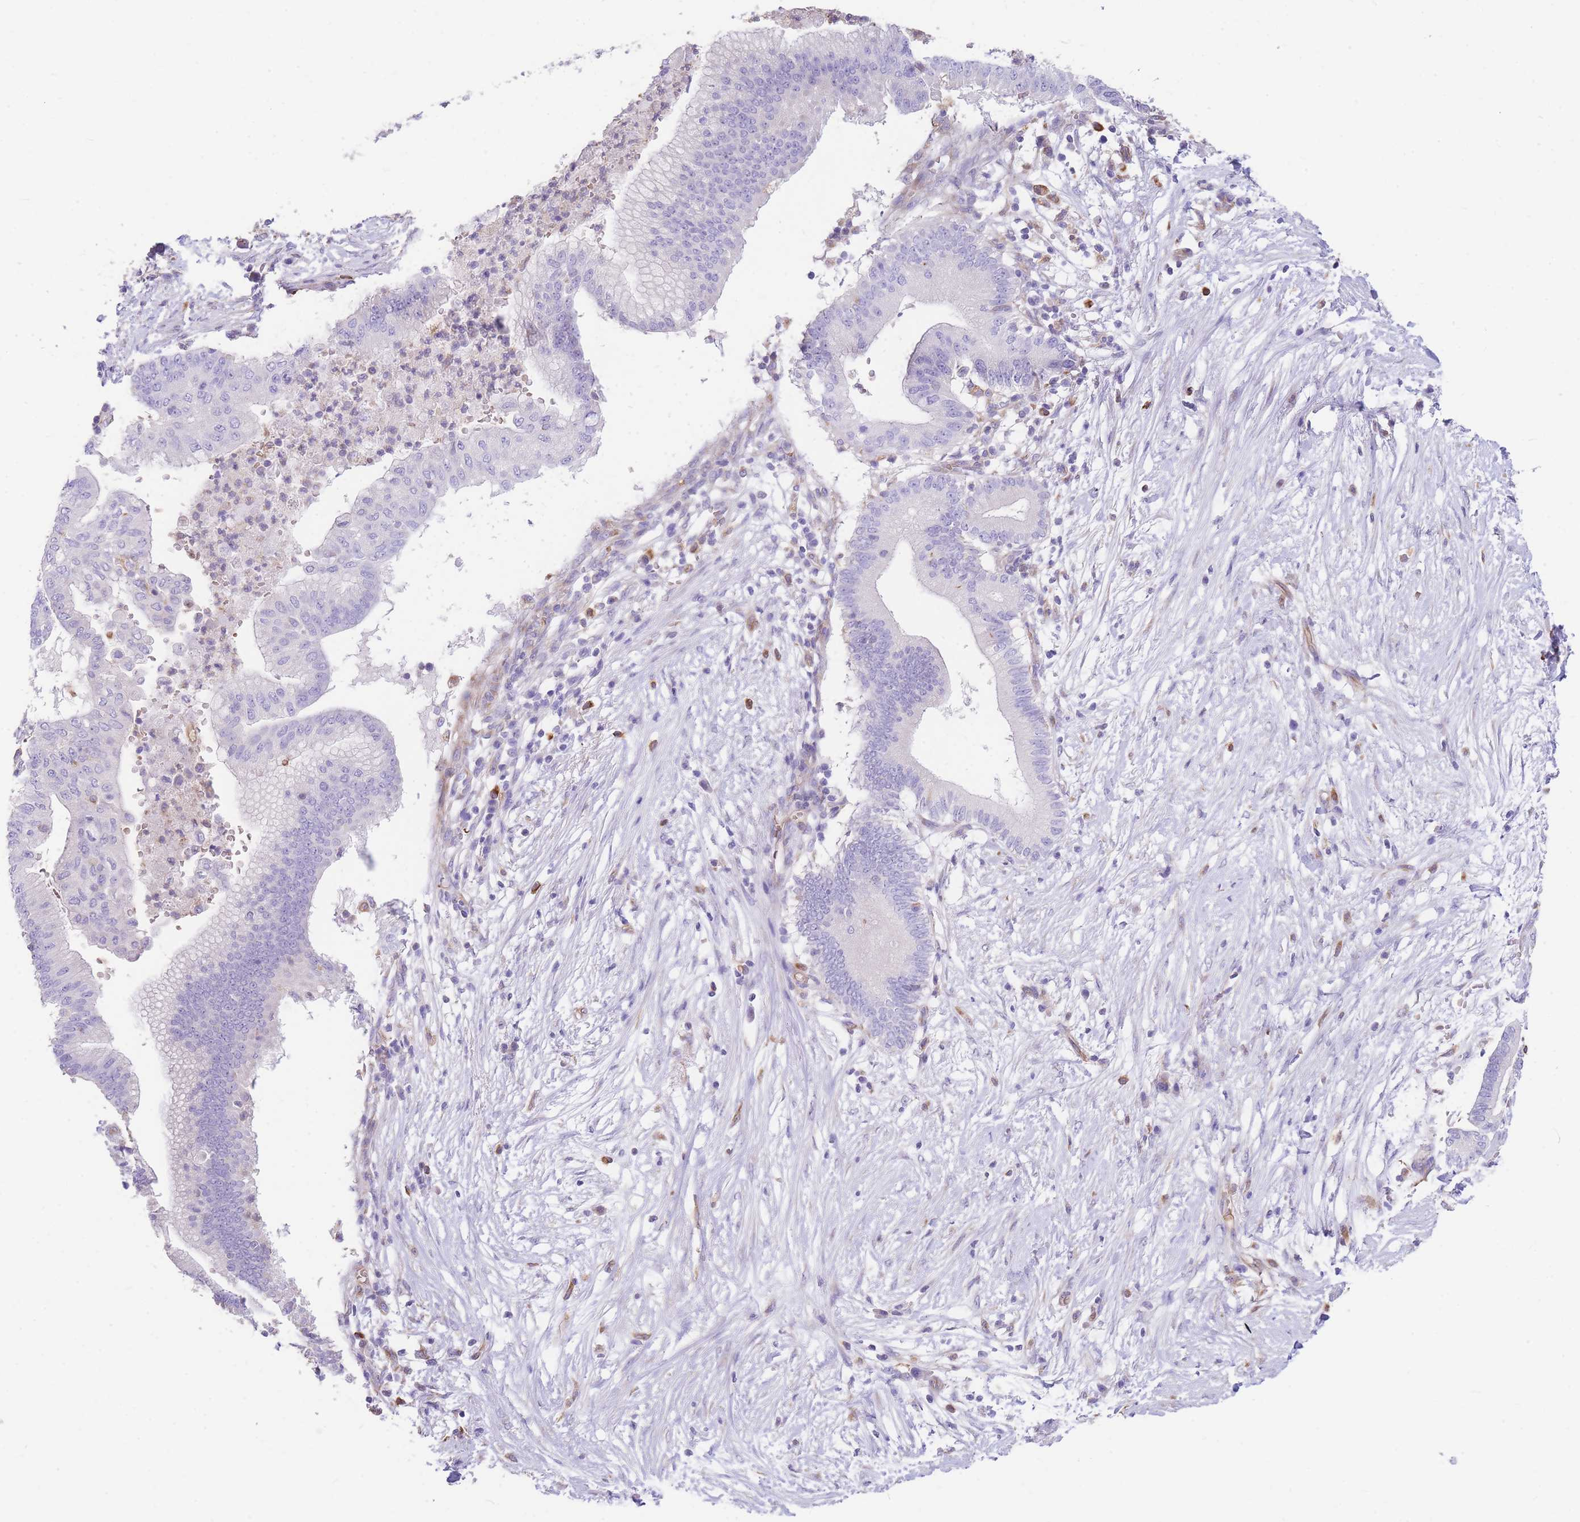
{"staining": {"intensity": "negative", "quantity": "none", "location": "none"}, "tissue": "pancreatic cancer", "cell_type": "Tumor cells", "image_type": "cancer", "snomed": [{"axis": "morphology", "description": "Adenocarcinoma, NOS"}, {"axis": "topography", "description": "Pancreas"}], "caption": "Tumor cells show no significant staining in pancreatic cancer (adenocarcinoma).", "gene": "ANKRD53", "patient": {"sex": "male", "age": 68}}